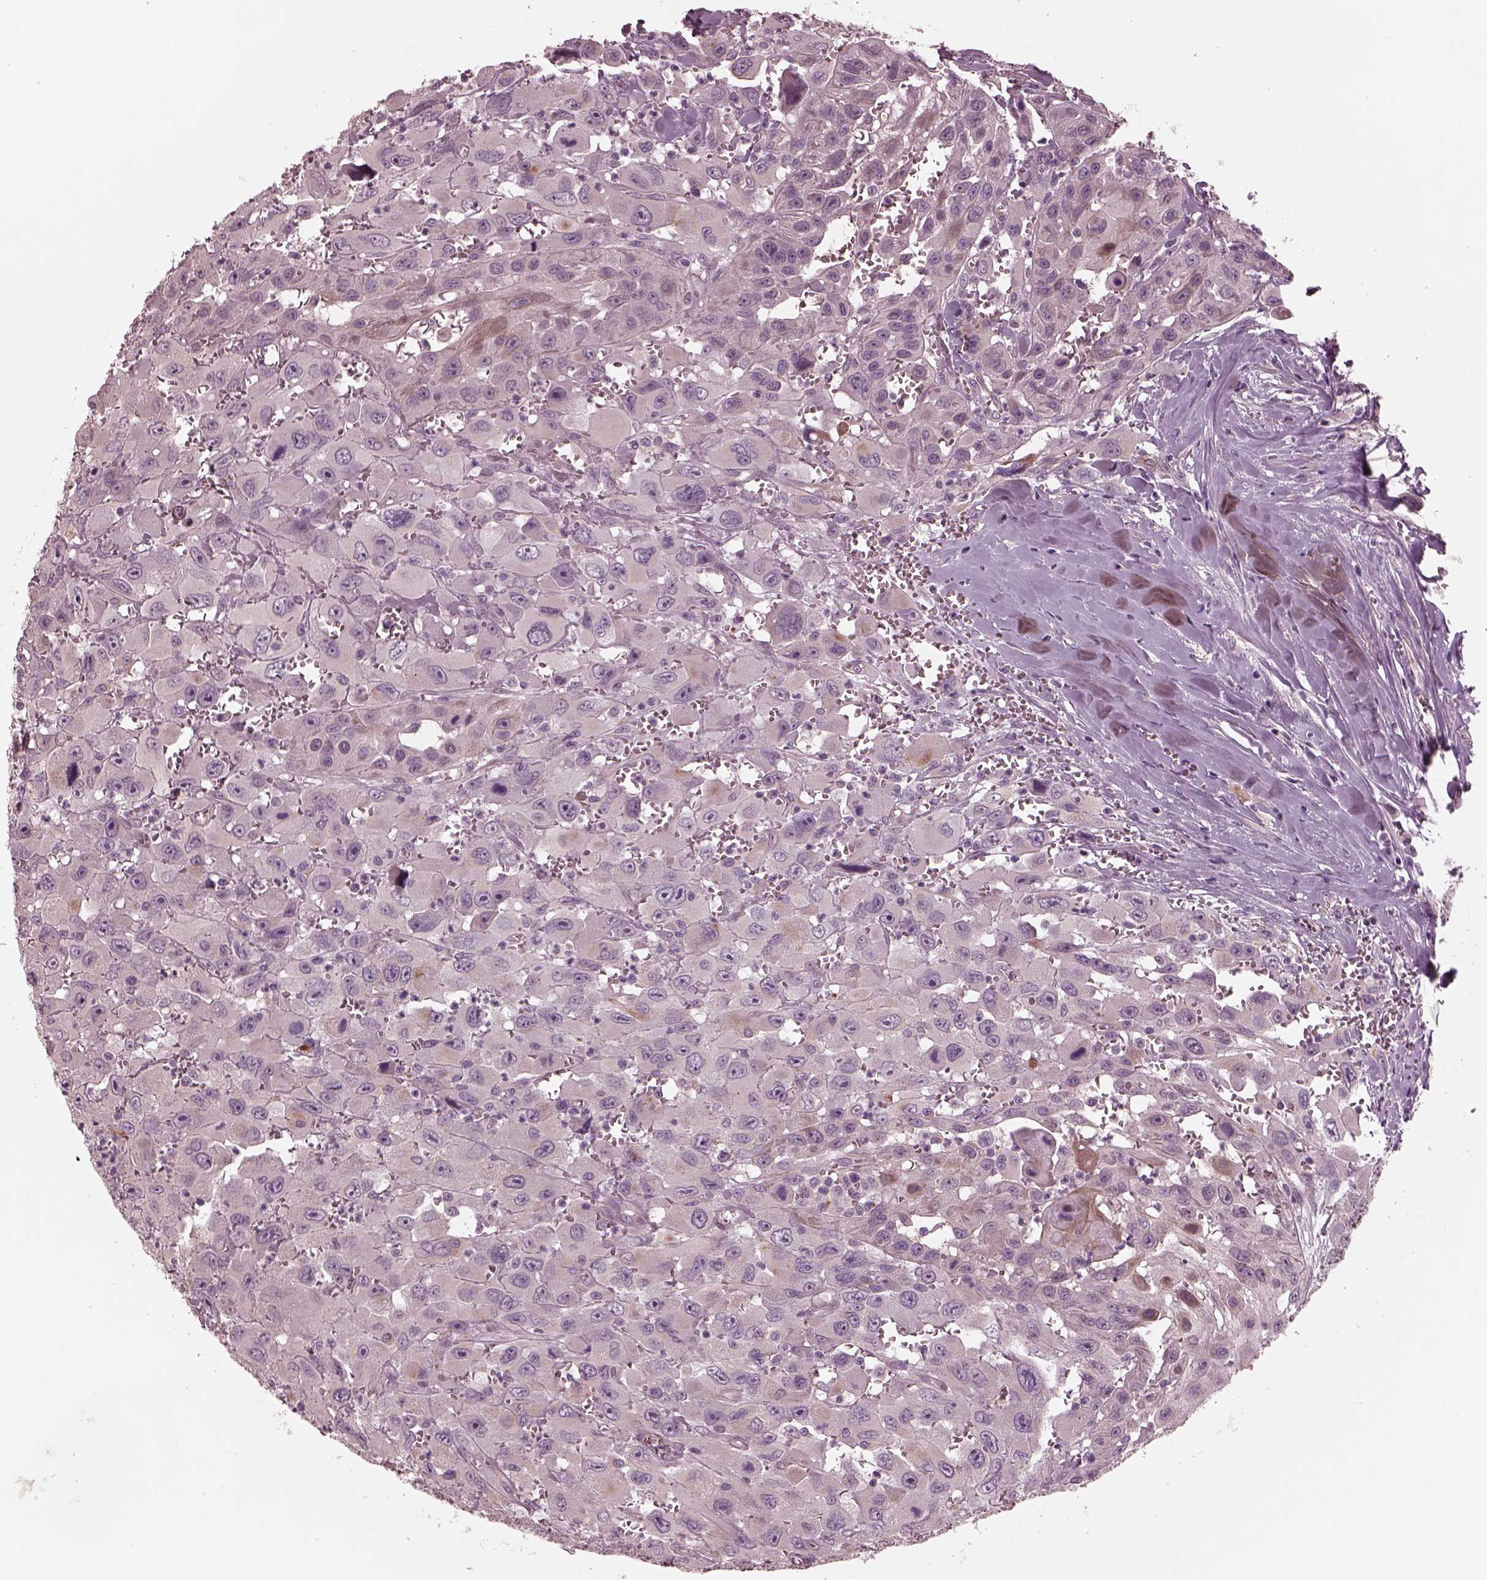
{"staining": {"intensity": "weak", "quantity": "<25%", "location": "cytoplasmic/membranous"}, "tissue": "head and neck cancer", "cell_type": "Tumor cells", "image_type": "cancer", "snomed": [{"axis": "morphology", "description": "Squamous cell carcinoma, NOS"}, {"axis": "morphology", "description": "Squamous cell carcinoma, metastatic, NOS"}, {"axis": "topography", "description": "Oral tissue"}, {"axis": "topography", "description": "Head-Neck"}], "caption": "Immunohistochemistry (IHC) of metastatic squamous cell carcinoma (head and neck) reveals no staining in tumor cells.", "gene": "KIF6", "patient": {"sex": "female", "age": 85}}